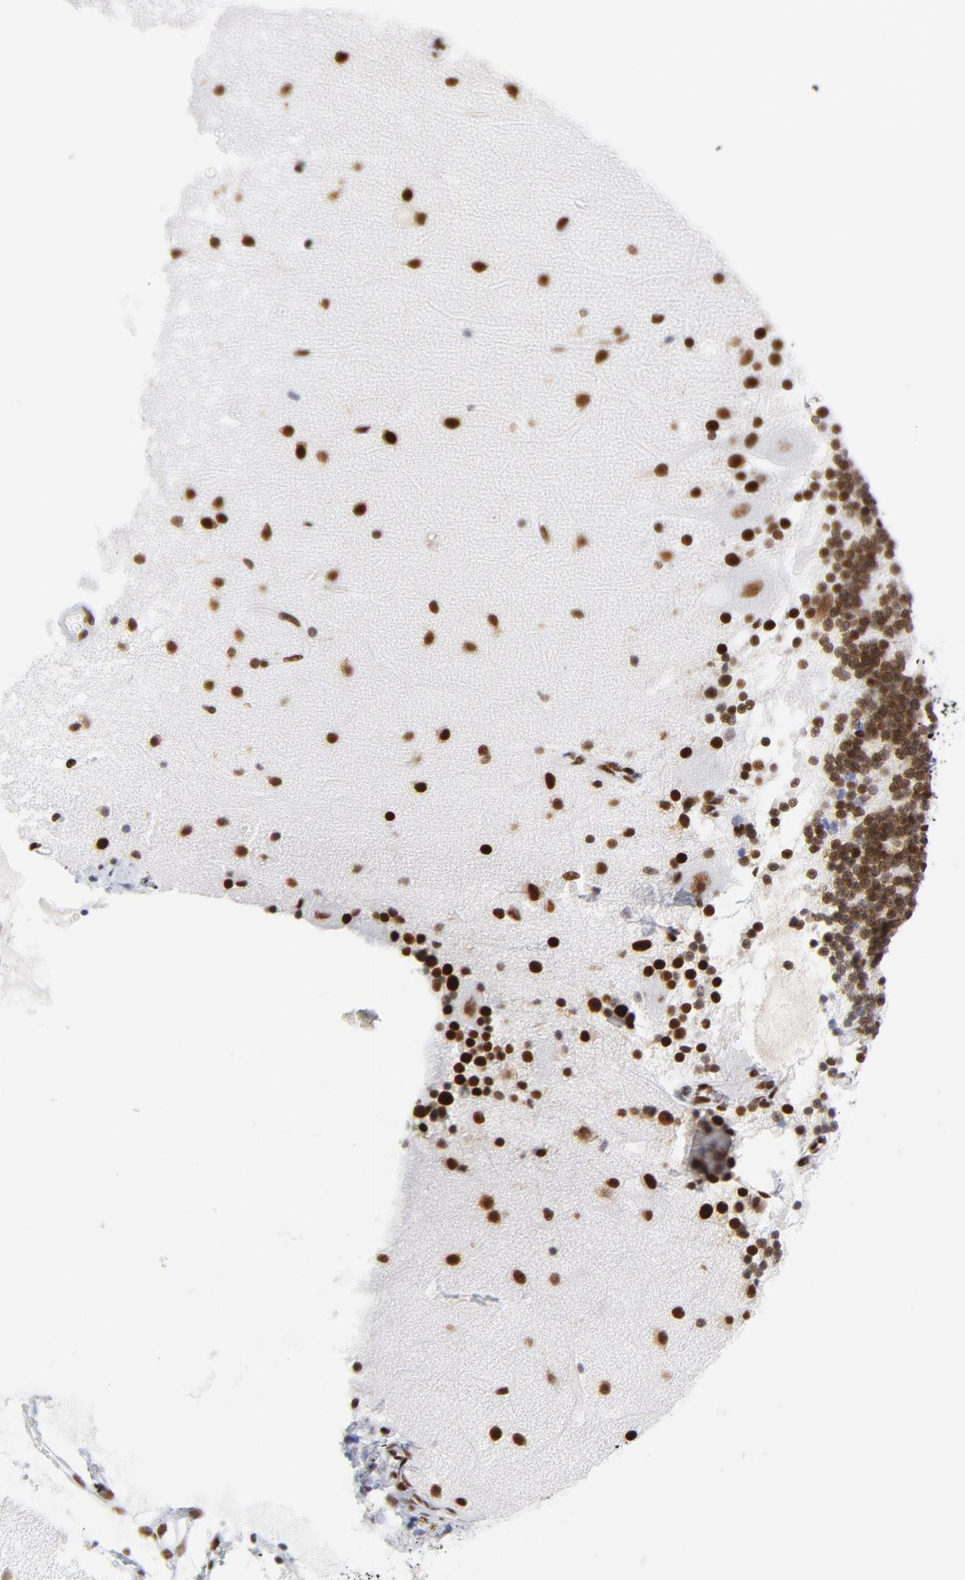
{"staining": {"intensity": "strong", "quantity": ">75%", "location": "nuclear"}, "tissue": "cerebellum", "cell_type": "Cells in granular layer", "image_type": "normal", "snomed": [{"axis": "morphology", "description": "Normal tissue, NOS"}, {"axis": "topography", "description": "Cerebellum"}], "caption": "Cells in granular layer exhibit high levels of strong nuclear expression in about >75% of cells in benign human cerebellum. Using DAB (brown) and hematoxylin (blue) stains, captured at high magnification using brightfield microscopy.", "gene": "XRCC5", "patient": {"sex": "female", "age": 54}}